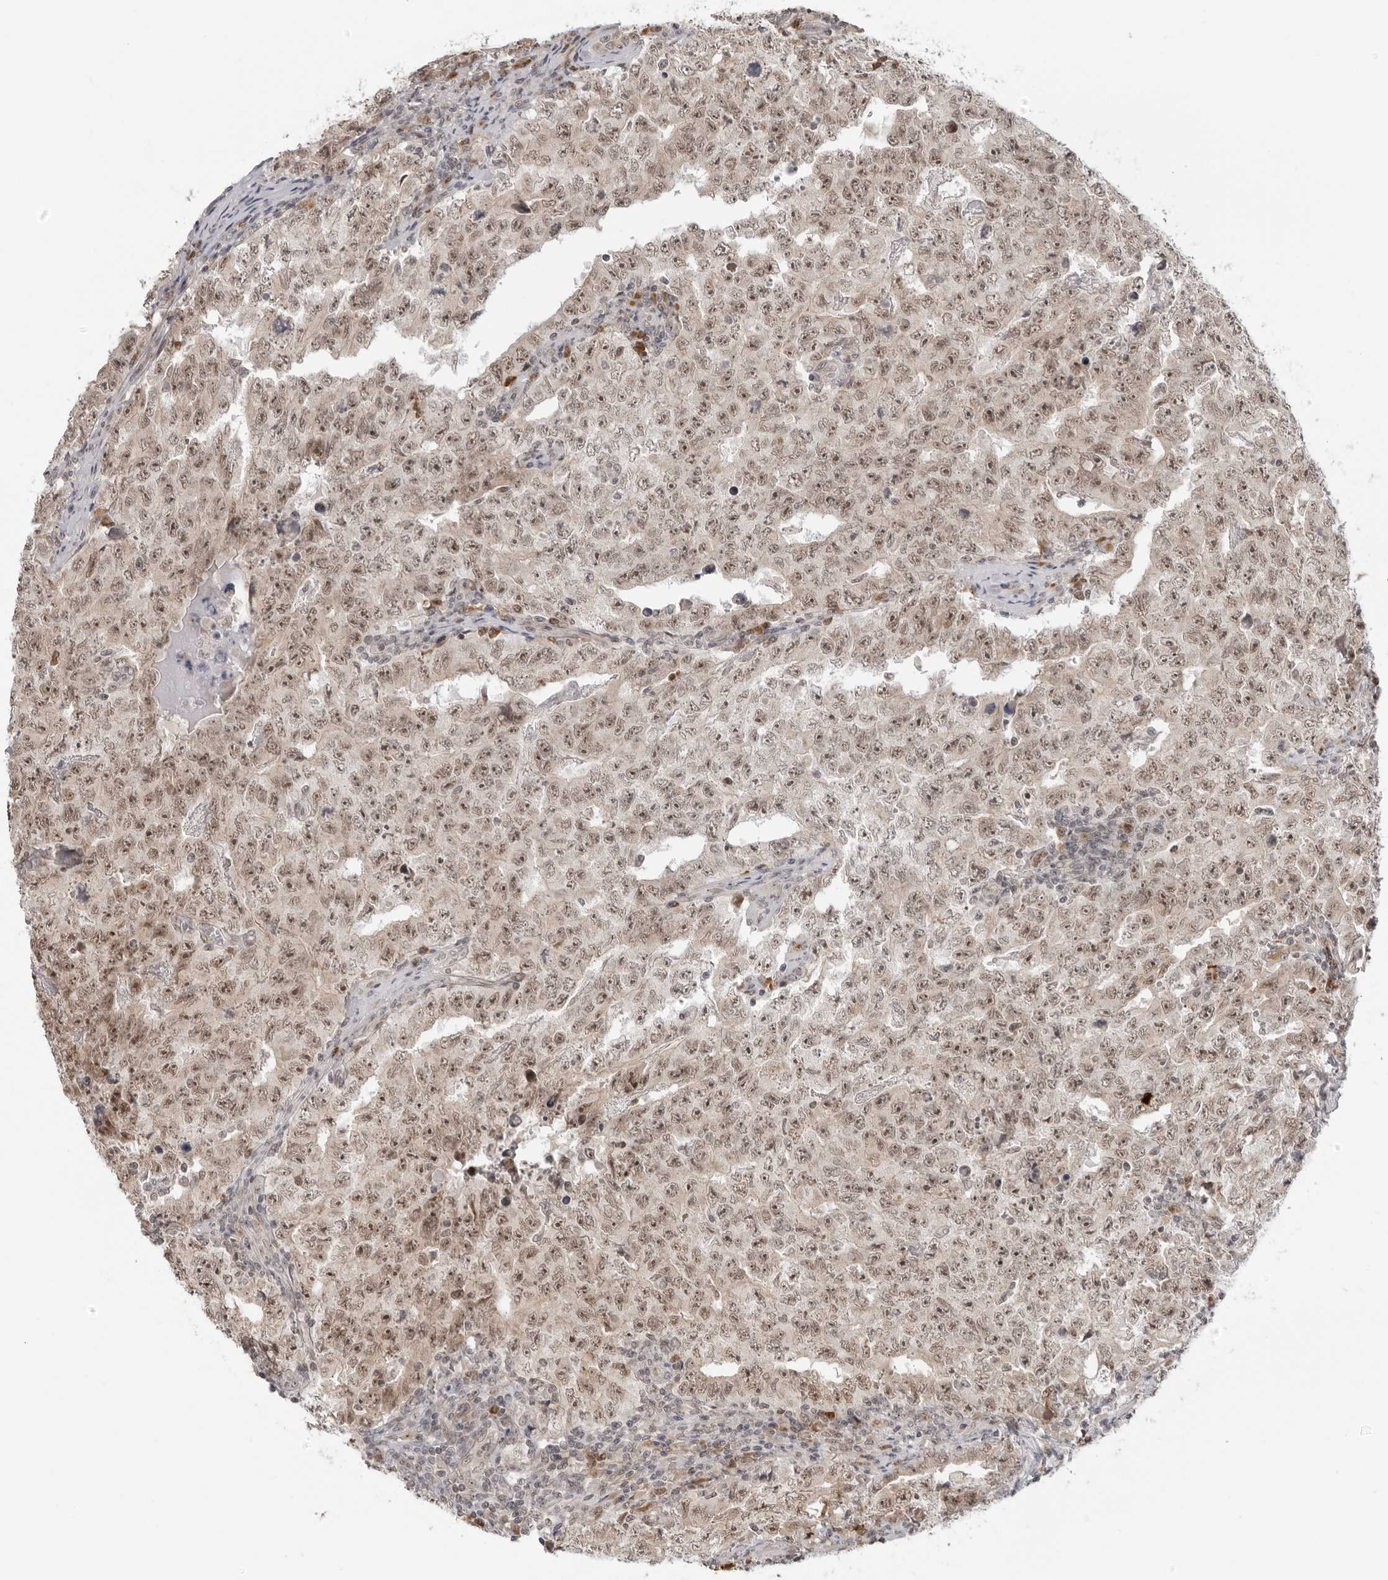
{"staining": {"intensity": "moderate", "quantity": ">75%", "location": "nuclear"}, "tissue": "testis cancer", "cell_type": "Tumor cells", "image_type": "cancer", "snomed": [{"axis": "morphology", "description": "Carcinoma, Embryonal, NOS"}, {"axis": "topography", "description": "Testis"}], "caption": "This histopathology image reveals immunohistochemistry (IHC) staining of human testis cancer (embryonal carcinoma), with medium moderate nuclear positivity in approximately >75% of tumor cells.", "gene": "SUGCT", "patient": {"sex": "male", "age": 26}}